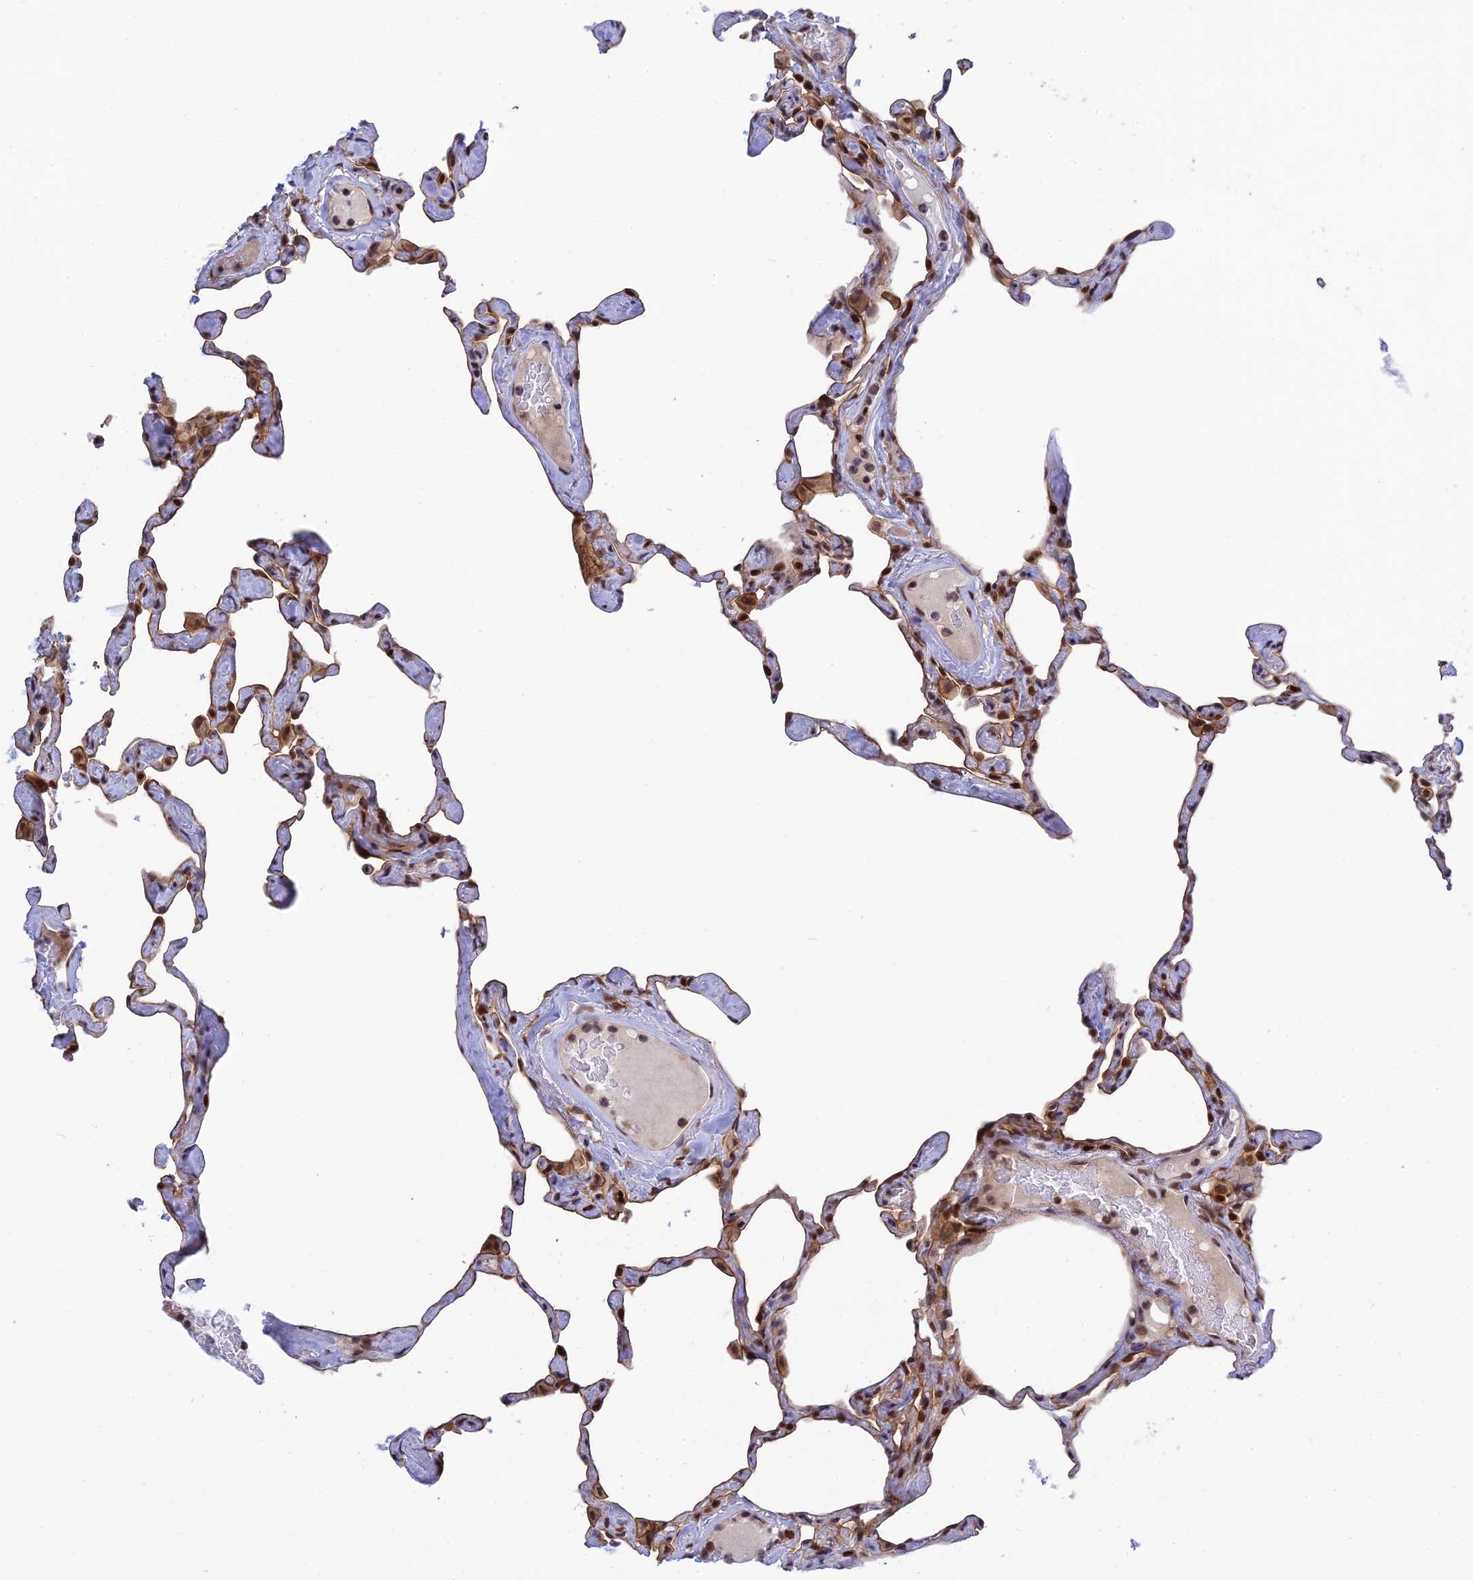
{"staining": {"intensity": "moderate", "quantity": "25%-75%", "location": "cytoplasmic/membranous"}, "tissue": "lung", "cell_type": "Alveolar cells", "image_type": "normal", "snomed": [{"axis": "morphology", "description": "Normal tissue, NOS"}, {"axis": "topography", "description": "Lung"}], "caption": "Normal lung displays moderate cytoplasmic/membranous positivity in about 25%-75% of alveolar cells.", "gene": "TCEA1", "patient": {"sex": "male", "age": 65}}